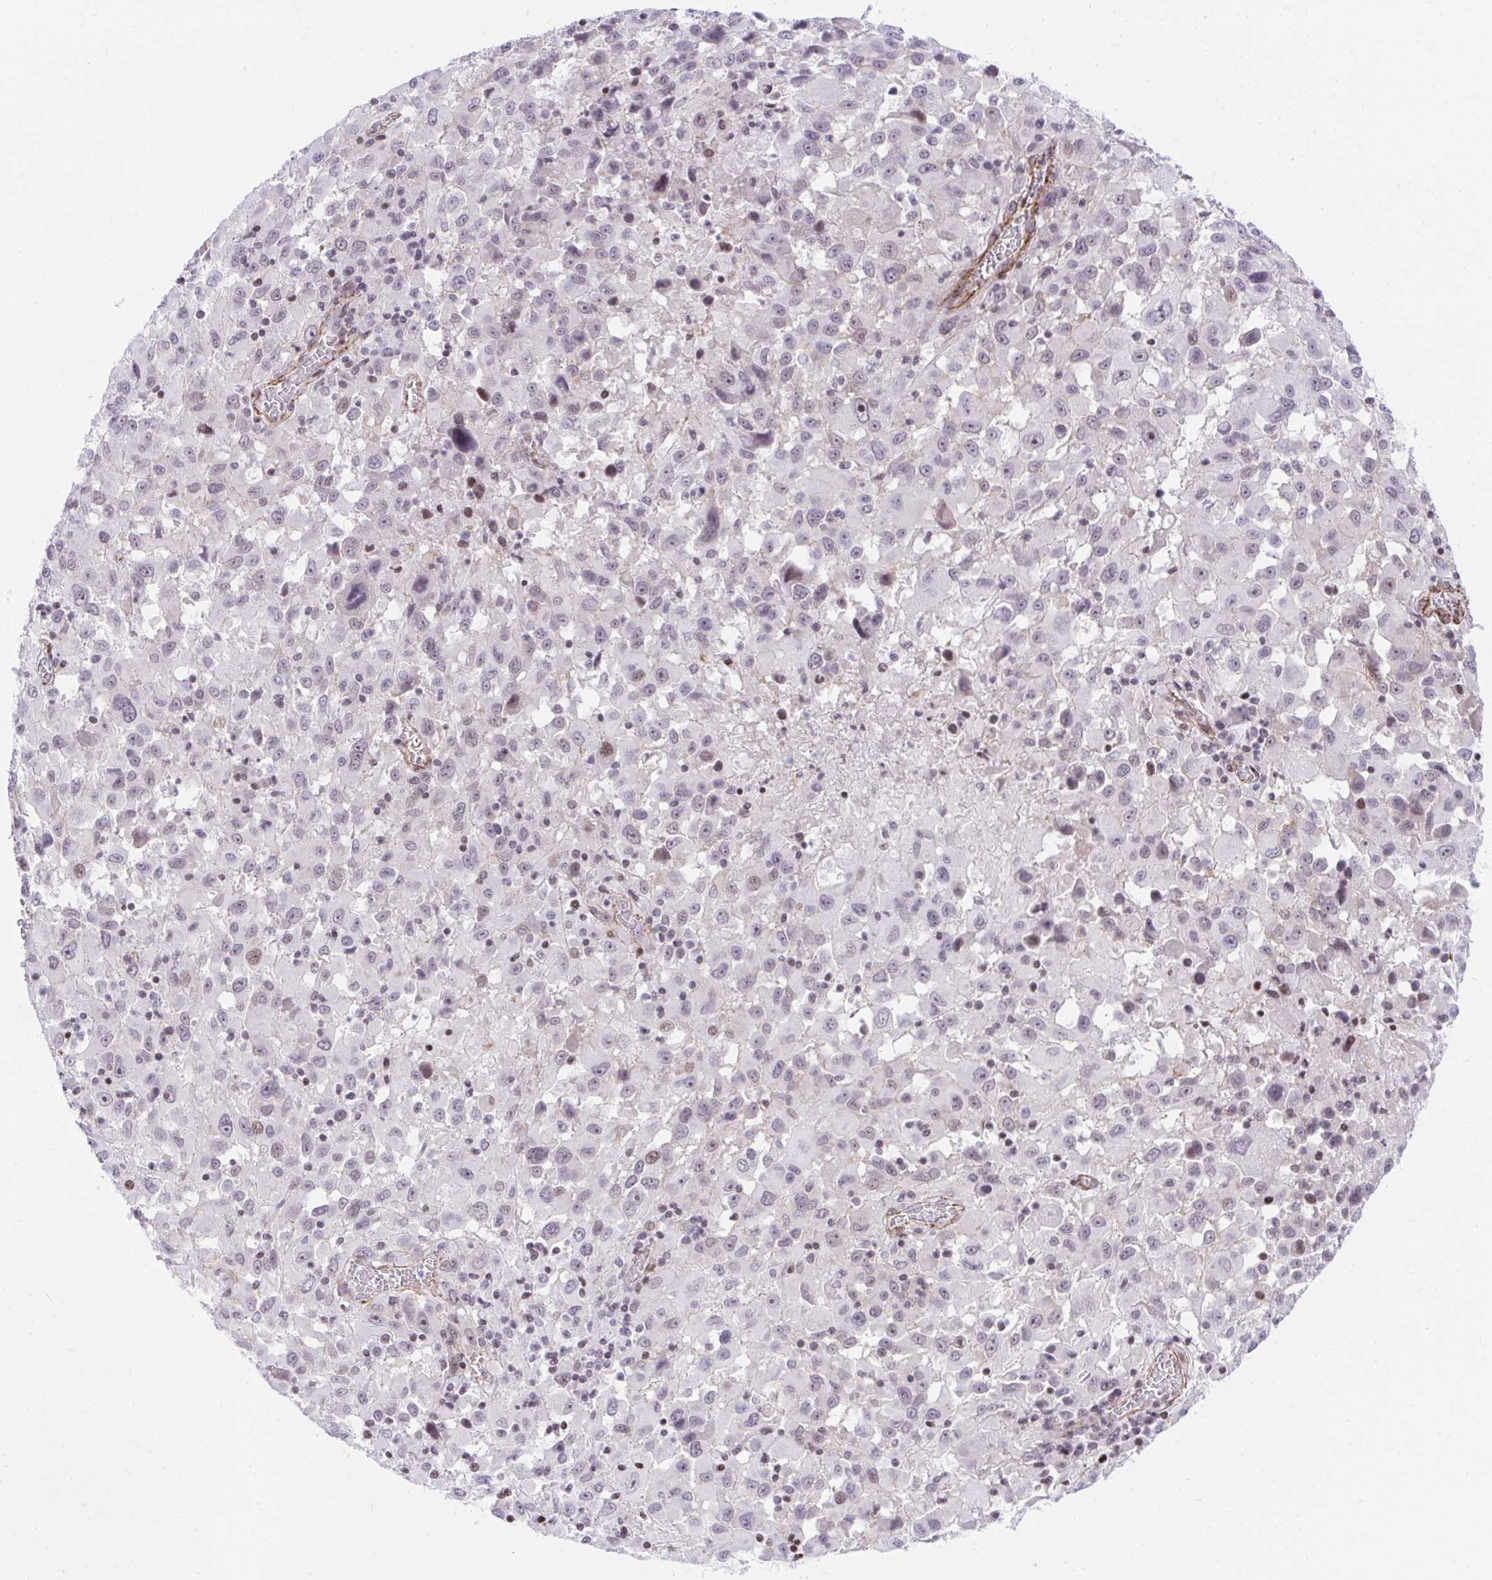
{"staining": {"intensity": "moderate", "quantity": "<25%", "location": "nuclear"}, "tissue": "melanoma", "cell_type": "Tumor cells", "image_type": "cancer", "snomed": [{"axis": "morphology", "description": "Malignant melanoma, Metastatic site"}, {"axis": "topography", "description": "Soft tissue"}], "caption": "Protein analysis of melanoma tissue reveals moderate nuclear staining in approximately <25% of tumor cells. (Brightfield microscopy of DAB IHC at high magnification).", "gene": "KCNN4", "patient": {"sex": "male", "age": 50}}